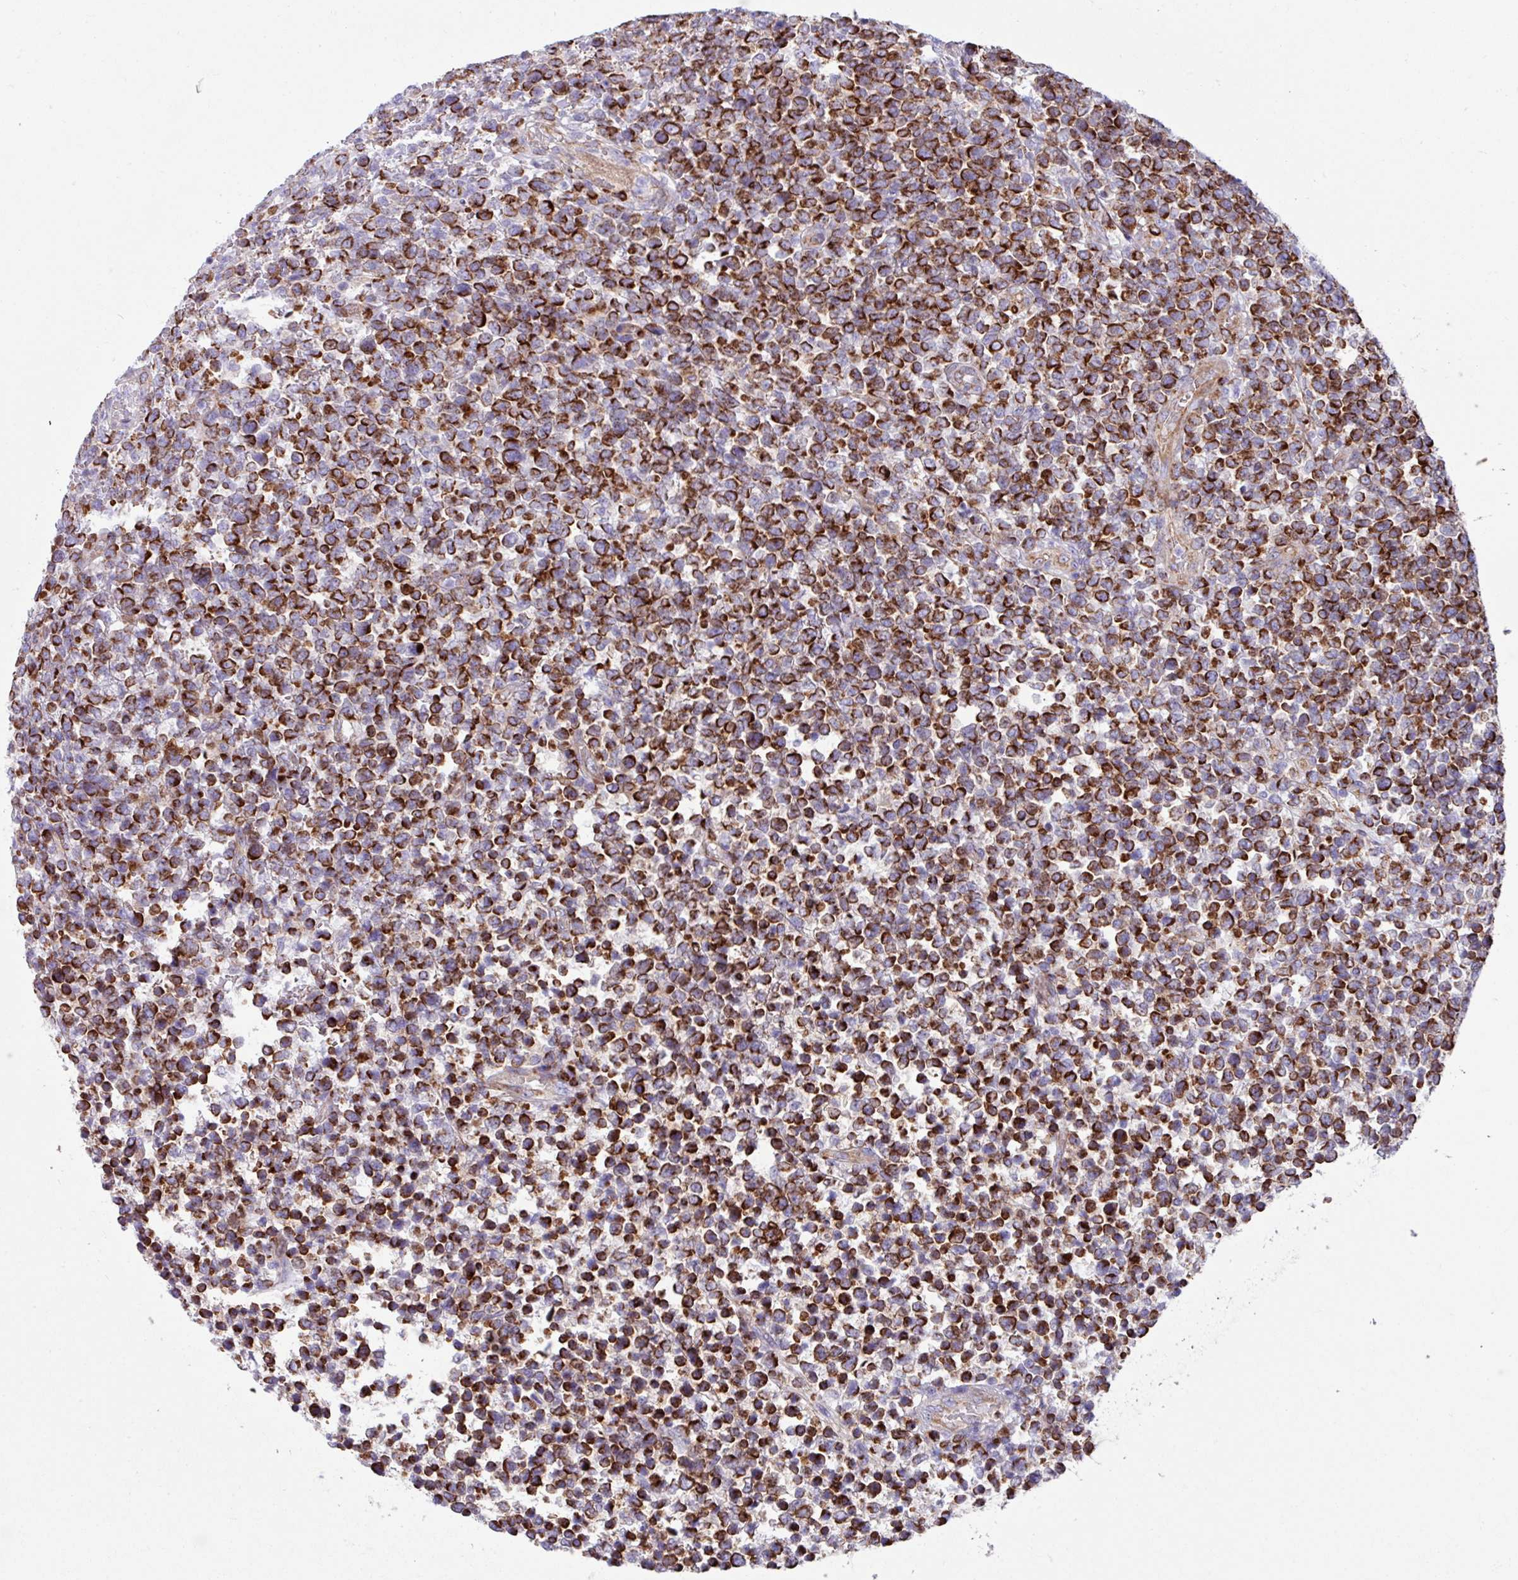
{"staining": {"intensity": "strong", "quantity": ">75%", "location": "cytoplasmic/membranous"}, "tissue": "lymphoma", "cell_type": "Tumor cells", "image_type": "cancer", "snomed": [{"axis": "morphology", "description": "Malignant lymphoma, non-Hodgkin's type, High grade"}, {"axis": "topography", "description": "Soft tissue"}], "caption": "Strong cytoplasmic/membranous protein expression is appreciated in approximately >75% of tumor cells in malignant lymphoma, non-Hodgkin's type (high-grade).", "gene": "OTULIN", "patient": {"sex": "female", "age": 56}}